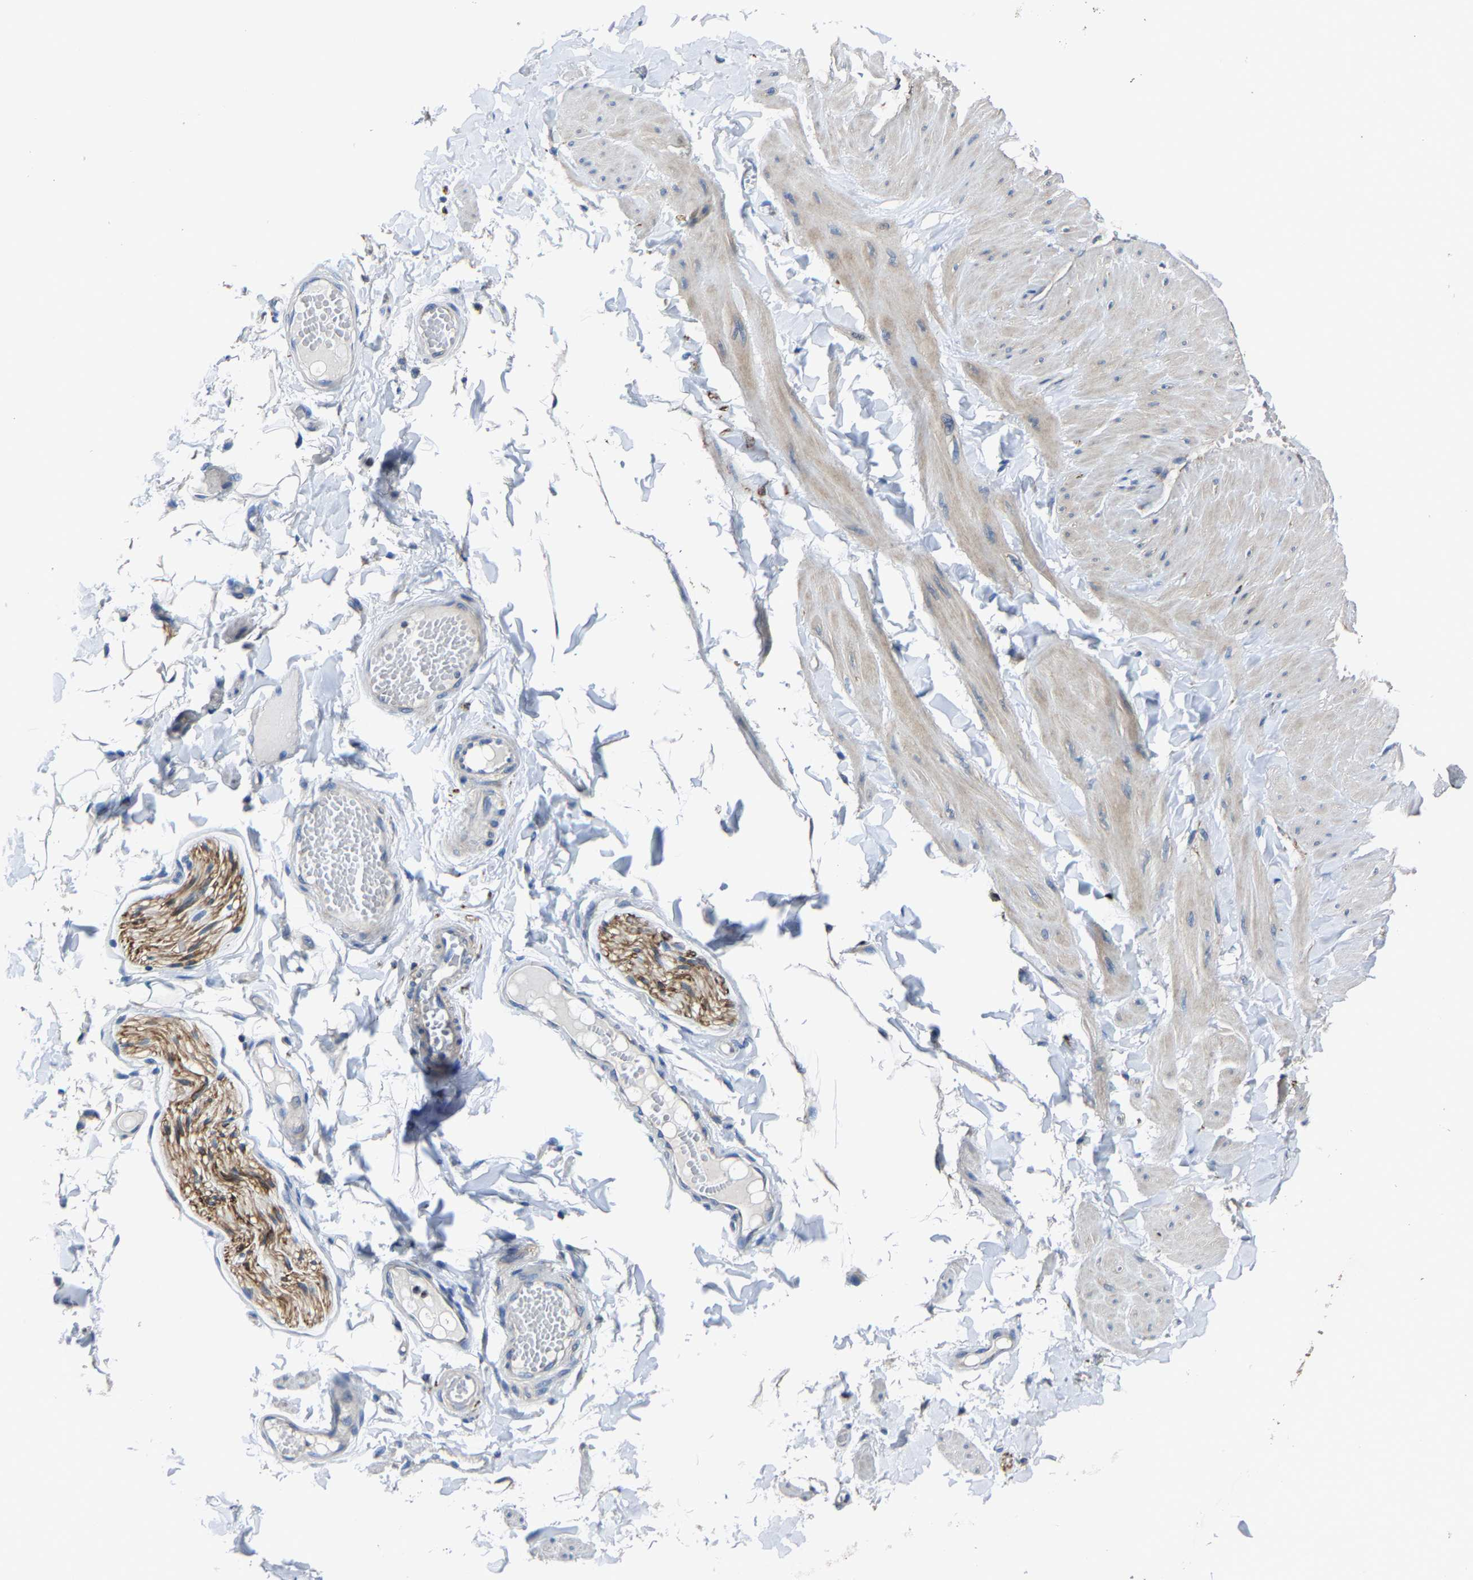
{"staining": {"intensity": "moderate", "quantity": "25%-75%", "location": "cytoplasmic/membranous,nuclear"}, "tissue": "adipose tissue", "cell_type": "Adipocytes", "image_type": "normal", "snomed": [{"axis": "morphology", "description": "Normal tissue, NOS"}, {"axis": "topography", "description": "Adipose tissue"}, {"axis": "topography", "description": "Vascular tissue"}, {"axis": "topography", "description": "Peripheral nerve tissue"}], "caption": "This photomicrograph demonstrates unremarkable adipose tissue stained with immunohistochemistry (IHC) to label a protein in brown. The cytoplasmic/membranous,nuclear of adipocytes show moderate positivity for the protein. Nuclei are counter-stained blue.", "gene": "AGK", "patient": {"sex": "male", "age": 25}}